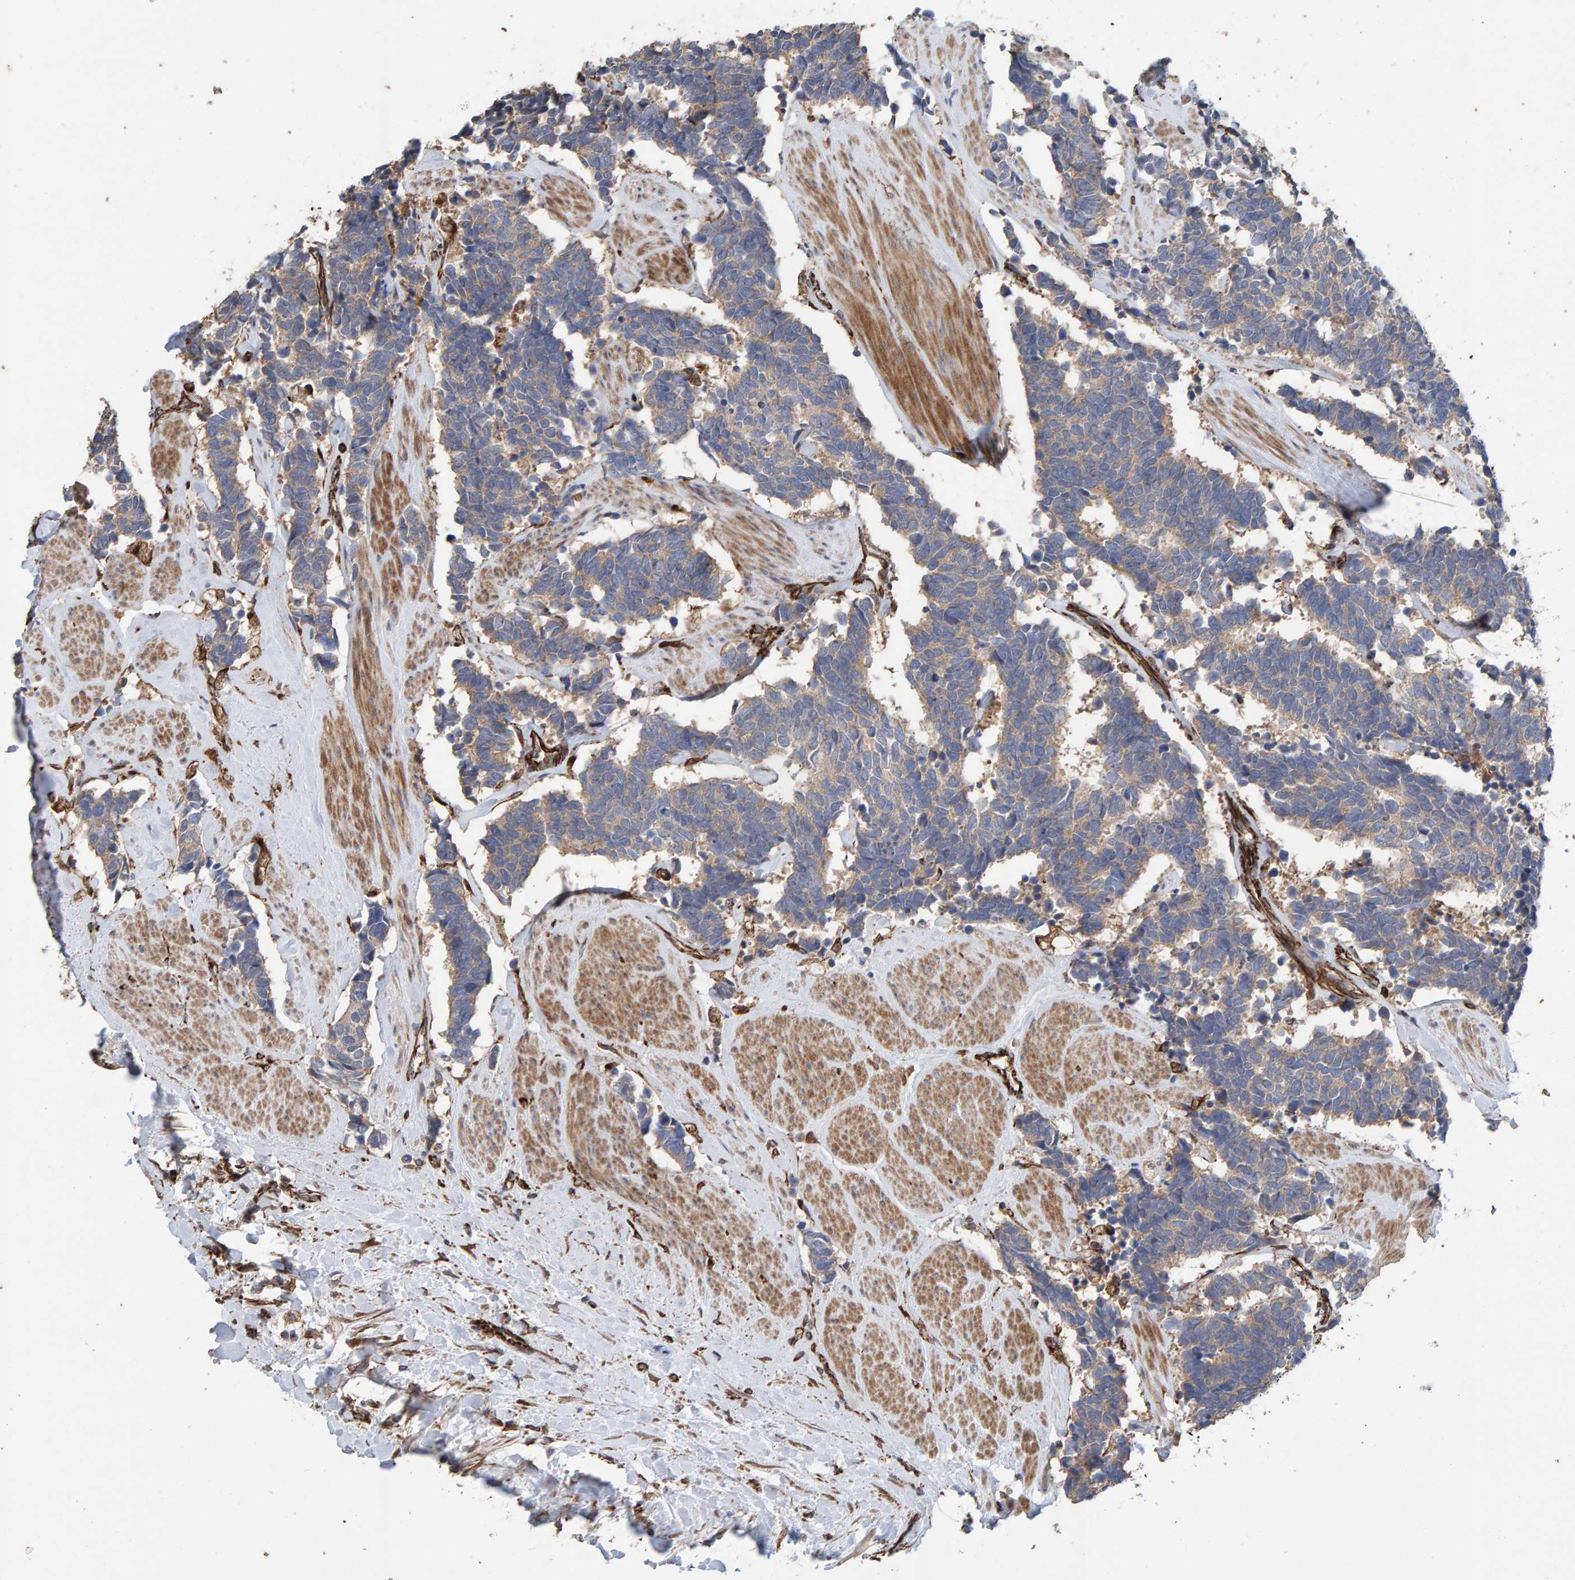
{"staining": {"intensity": "weak", "quantity": ">75%", "location": "cytoplasmic/membranous"}, "tissue": "carcinoid", "cell_type": "Tumor cells", "image_type": "cancer", "snomed": [{"axis": "morphology", "description": "Carcinoma, NOS"}, {"axis": "morphology", "description": "Carcinoid, malignant, NOS"}, {"axis": "topography", "description": "Urinary bladder"}], "caption": "DAB immunohistochemical staining of human carcinoma exhibits weak cytoplasmic/membranous protein positivity in approximately >75% of tumor cells.", "gene": "ZNF347", "patient": {"sex": "male", "age": 57}}